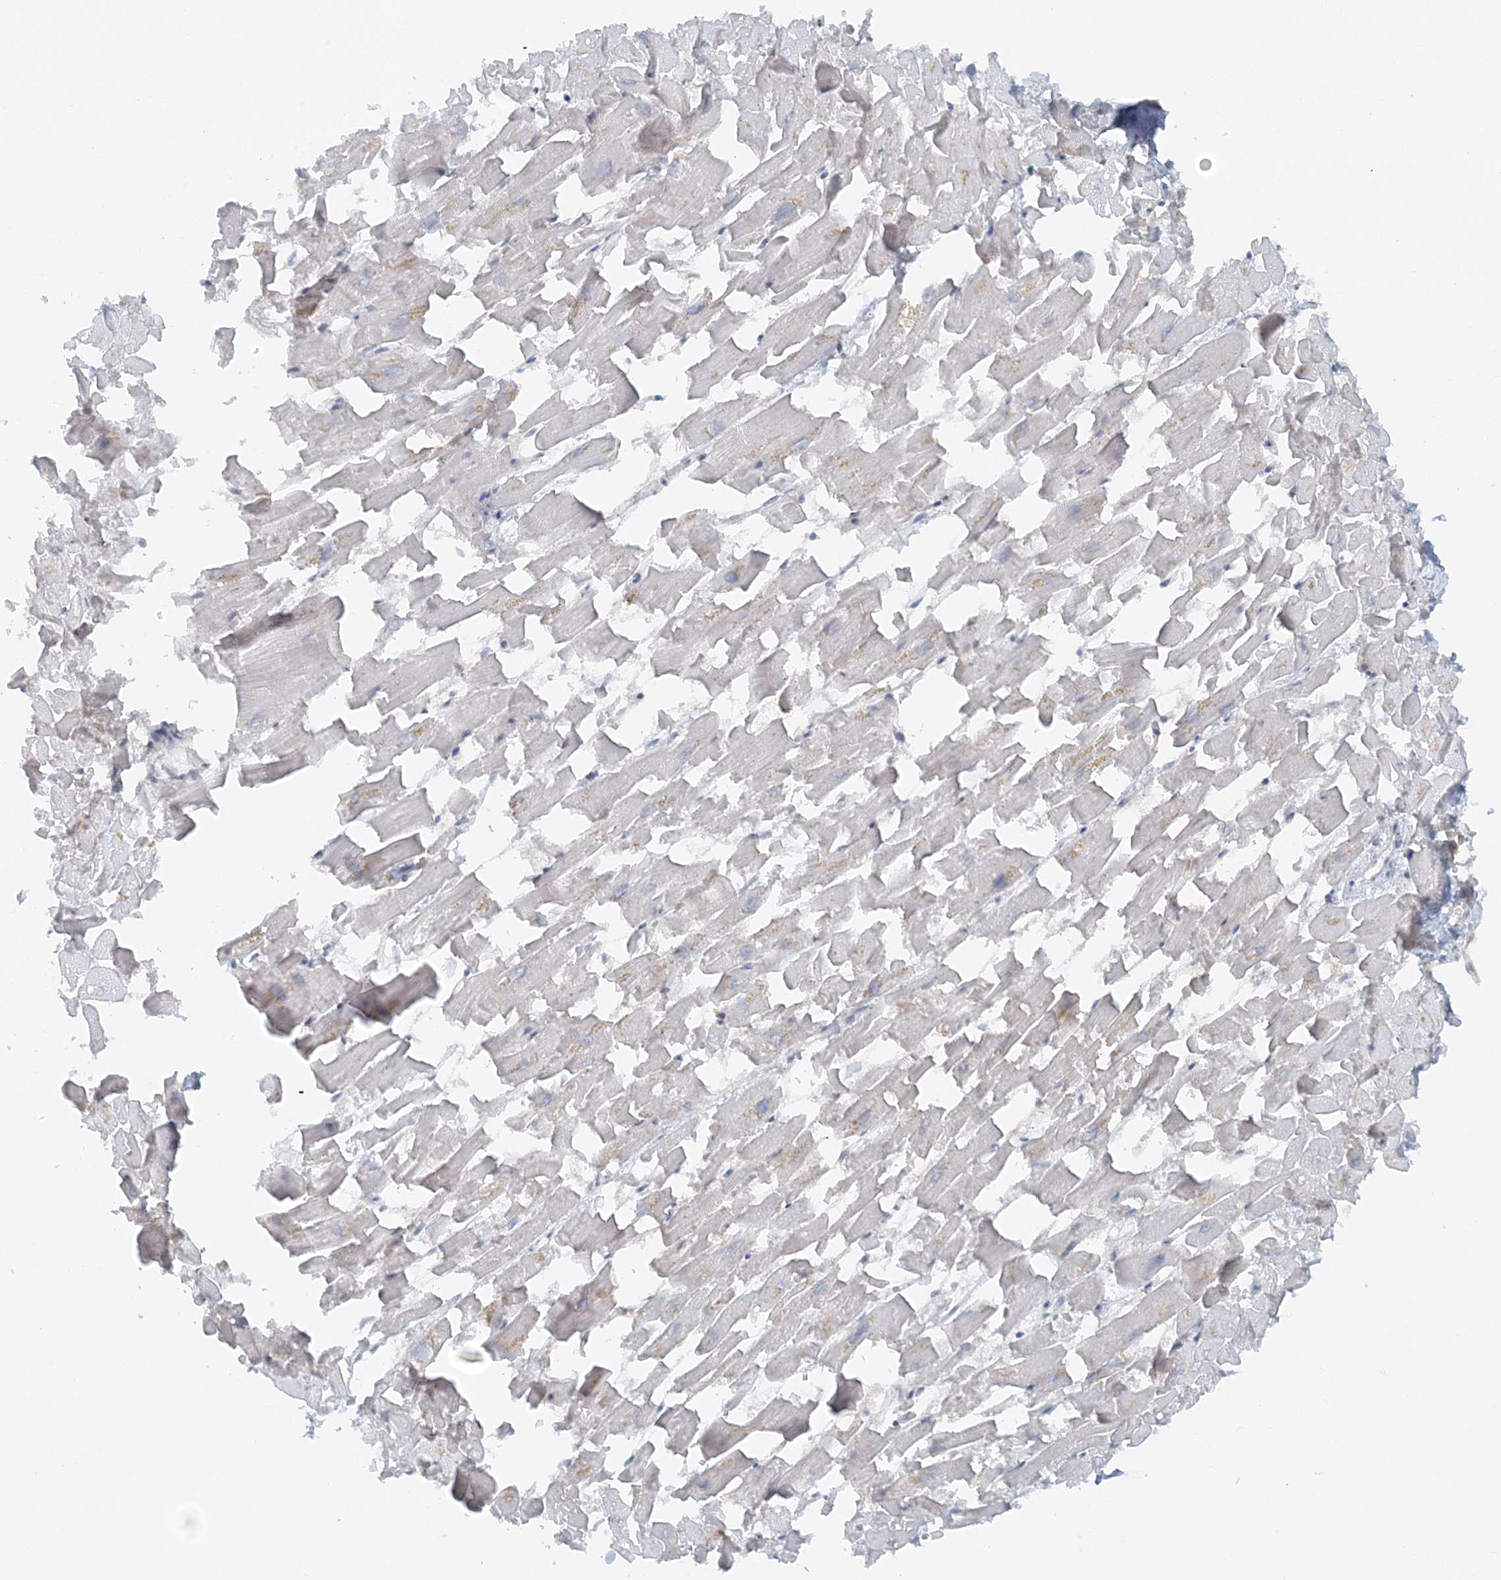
{"staining": {"intensity": "weak", "quantity": "<25%", "location": "cytoplasmic/membranous"}, "tissue": "heart muscle", "cell_type": "Cardiomyocytes", "image_type": "normal", "snomed": [{"axis": "morphology", "description": "Normal tissue, NOS"}, {"axis": "topography", "description": "Heart"}], "caption": "This photomicrograph is of benign heart muscle stained with IHC to label a protein in brown with the nuclei are counter-stained blue. There is no expression in cardiomyocytes.", "gene": "ATP11A", "patient": {"sex": "female", "age": 64}}